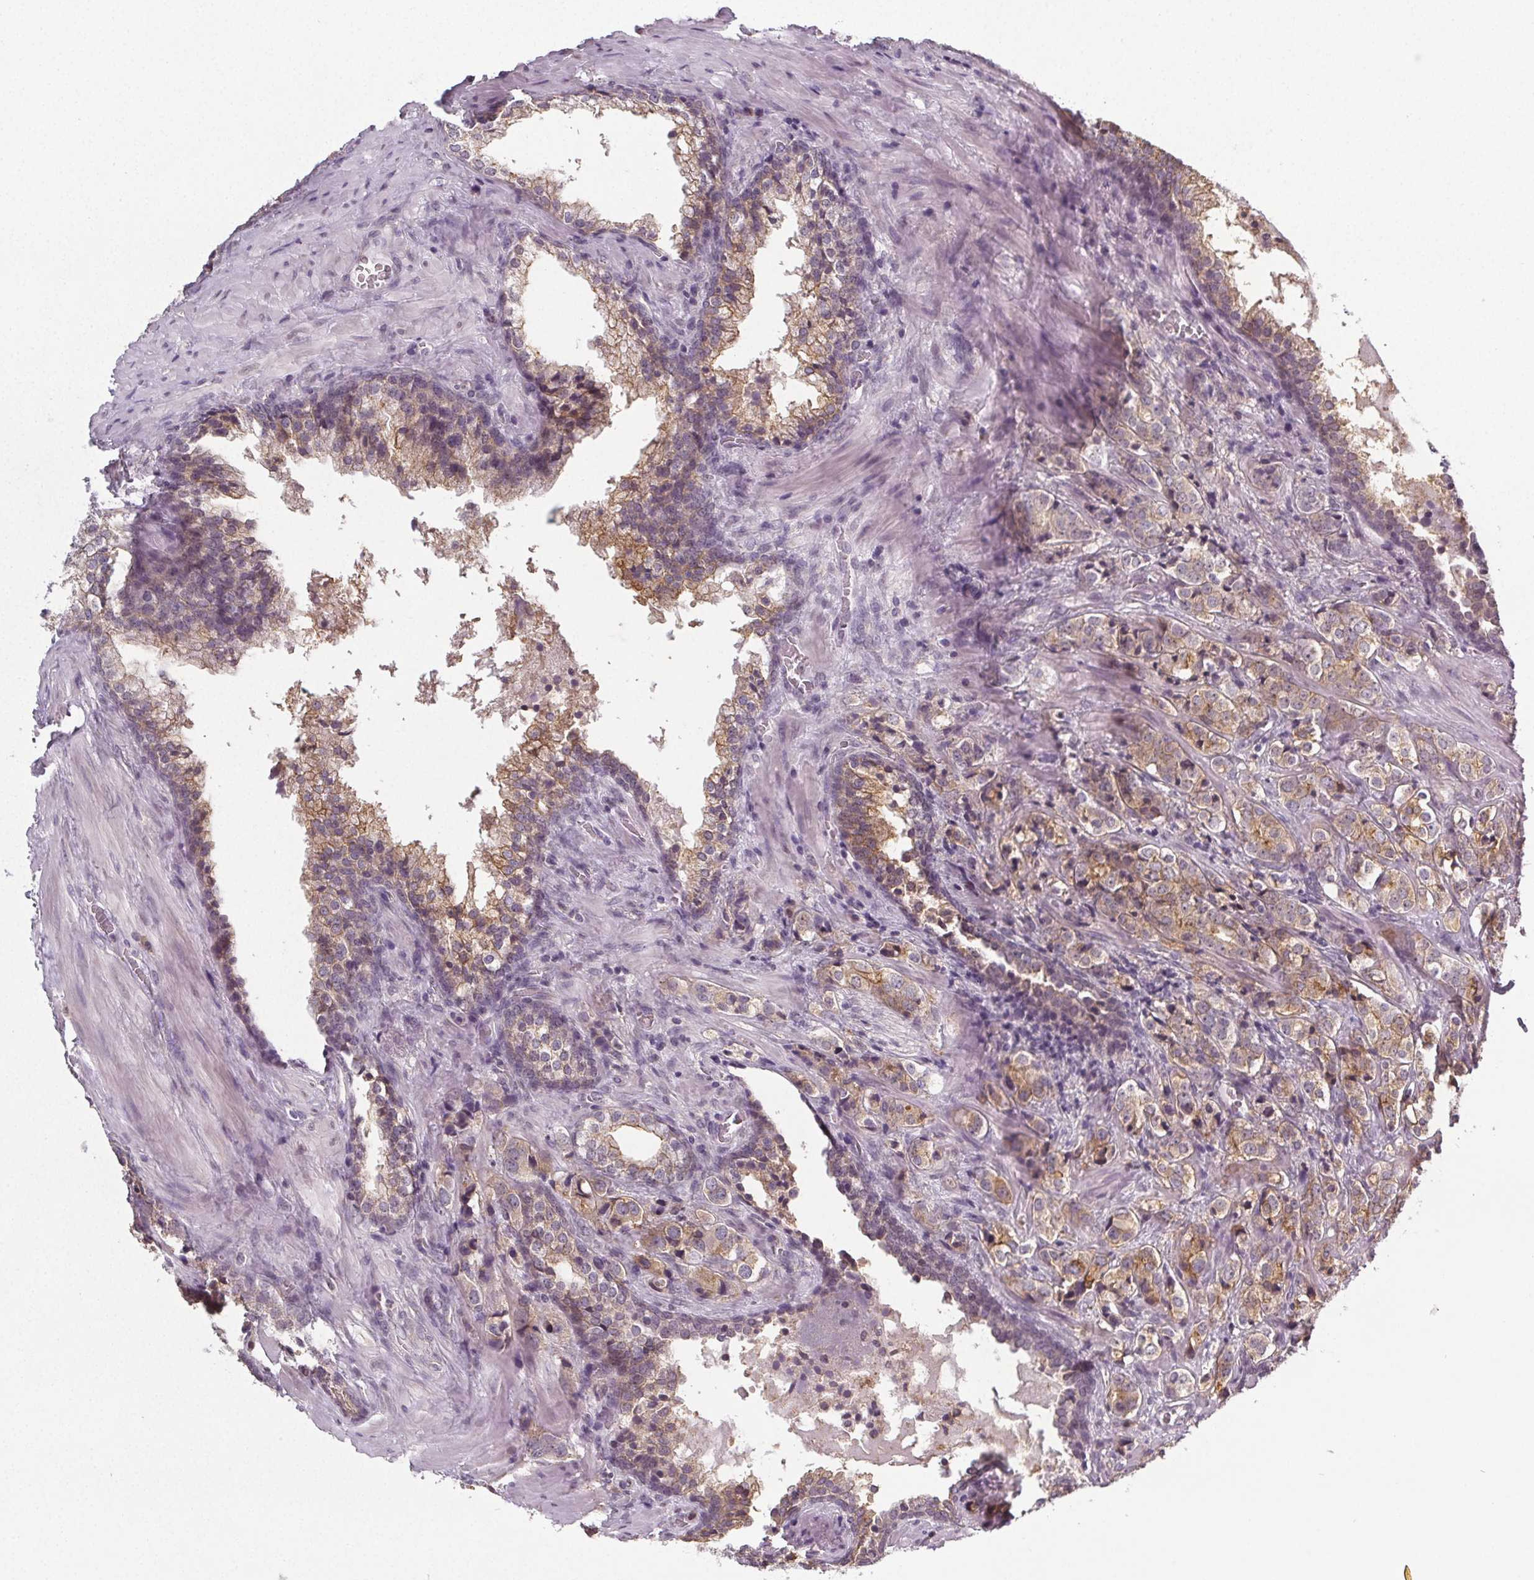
{"staining": {"intensity": "weak", "quantity": "25%-75%", "location": "cytoplasmic/membranous"}, "tissue": "prostate cancer", "cell_type": "Tumor cells", "image_type": "cancer", "snomed": [{"axis": "morphology", "description": "Adenocarcinoma, NOS"}, {"axis": "topography", "description": "Prostate and seminal vesicle, NOS"}], "caption": "This micrograph demonstrates prostate adenocarcinoma stained with immunohistochemistry to label a protein in brown. The cytoplasmic/membranous of tumor cells show weak positivity for the protein. Nuclei are counter-stained blue.", "gene": "SLC26A2", "patient": {"sex": "male", "age": 63}}